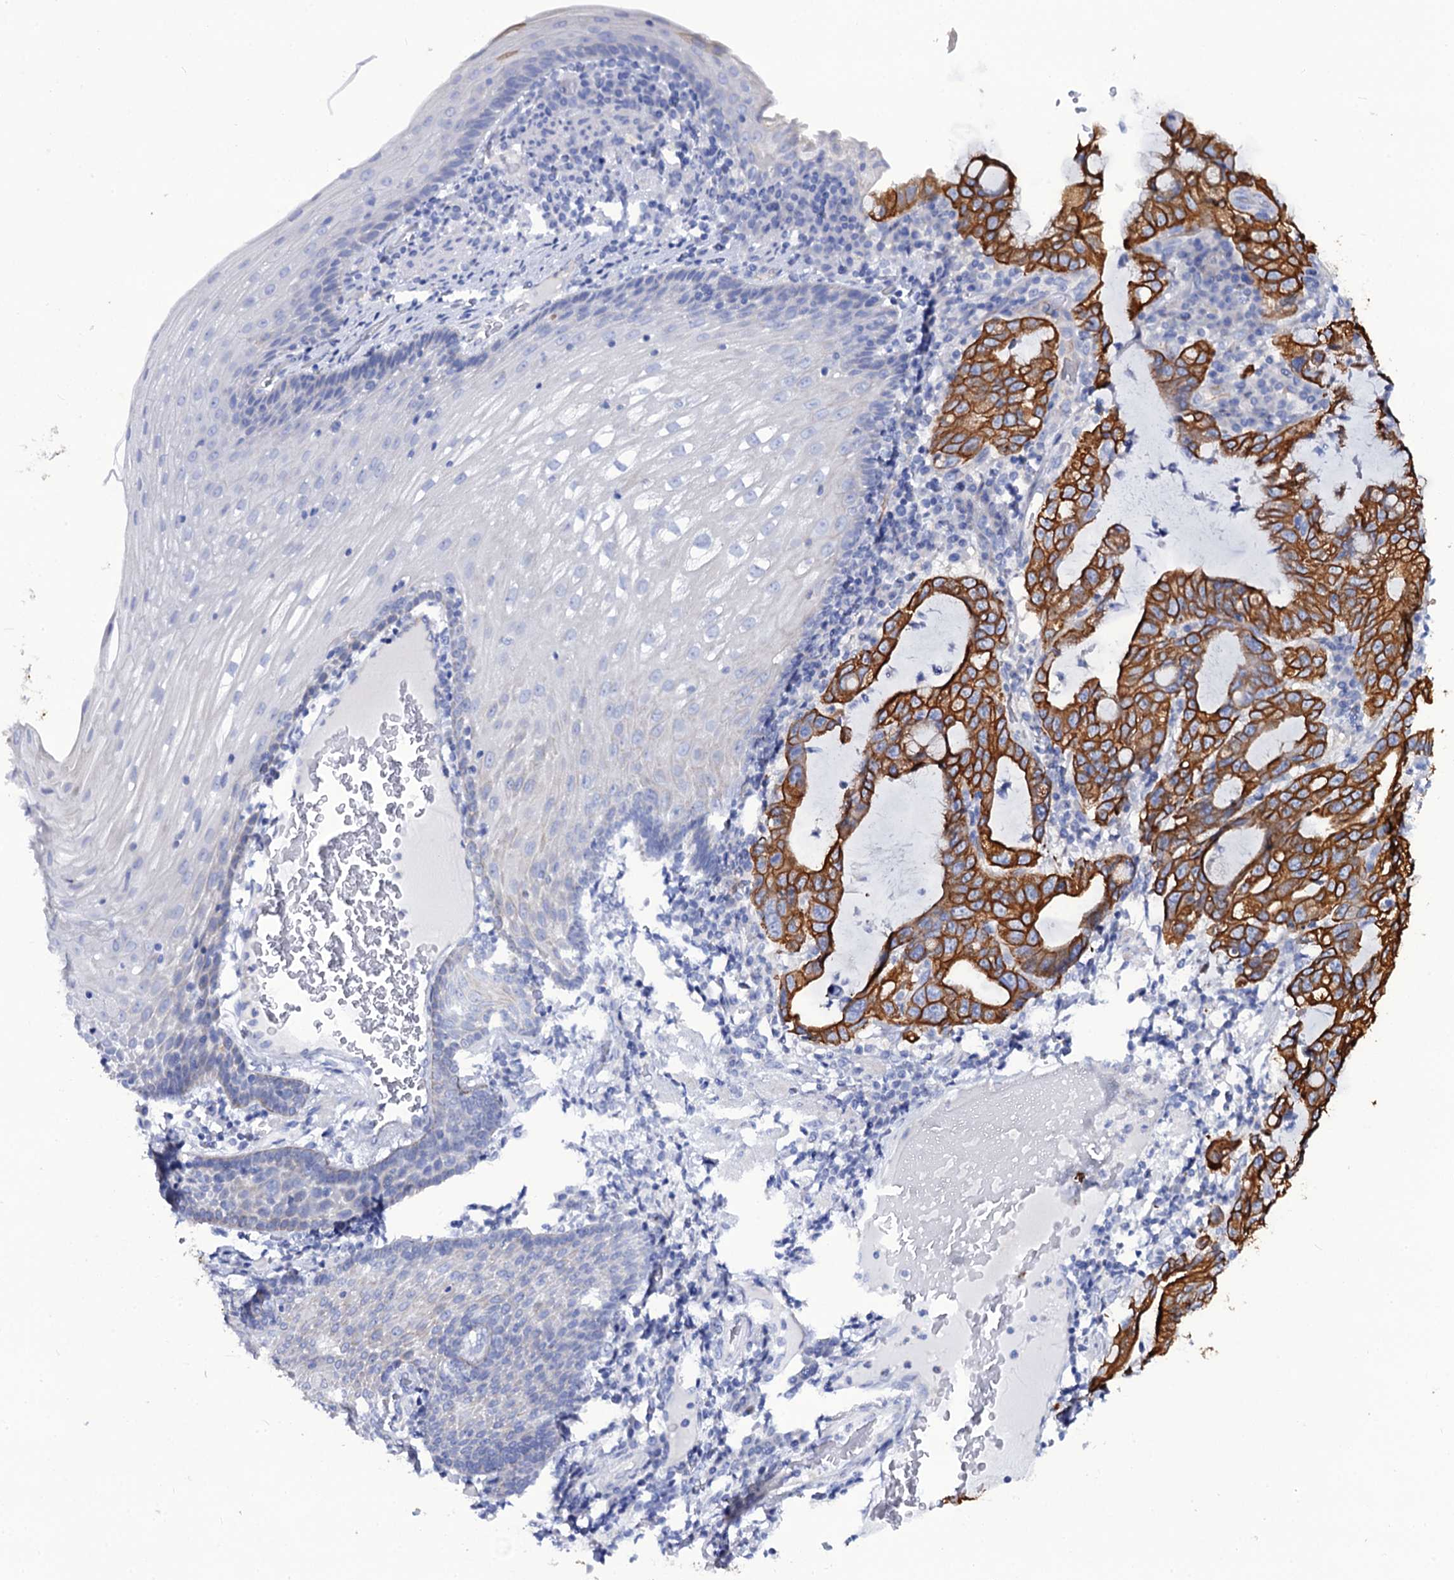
{"staining": {"intensity": "strong", "quantity": ">75%", "location": "cytoplasmic/membranous"}, "tissue": "stomach cancer", "cell_type": "Tumor cells", "image_type": "cancer", "snomed": [{"axis": "morphology", "description": "Normal tissue, NOS"}, {"axis": "morphology", "description": "Adenocarcinoma, NOS"}, {"axis": "topography", "description": "Esophagus"}, {"axis": "topography", "description": "Stomach, upper"}, {"axis": "topography", "description": "Peripheral nerve tissue"}], "caption": "Tumor cells reveal high levels of strong cytoplasmic/membranous staining in approximately >75% of cells in human stomach cancer.", "gene": "RAB3IP", "patient": {"sex": "male", "age": 62}}